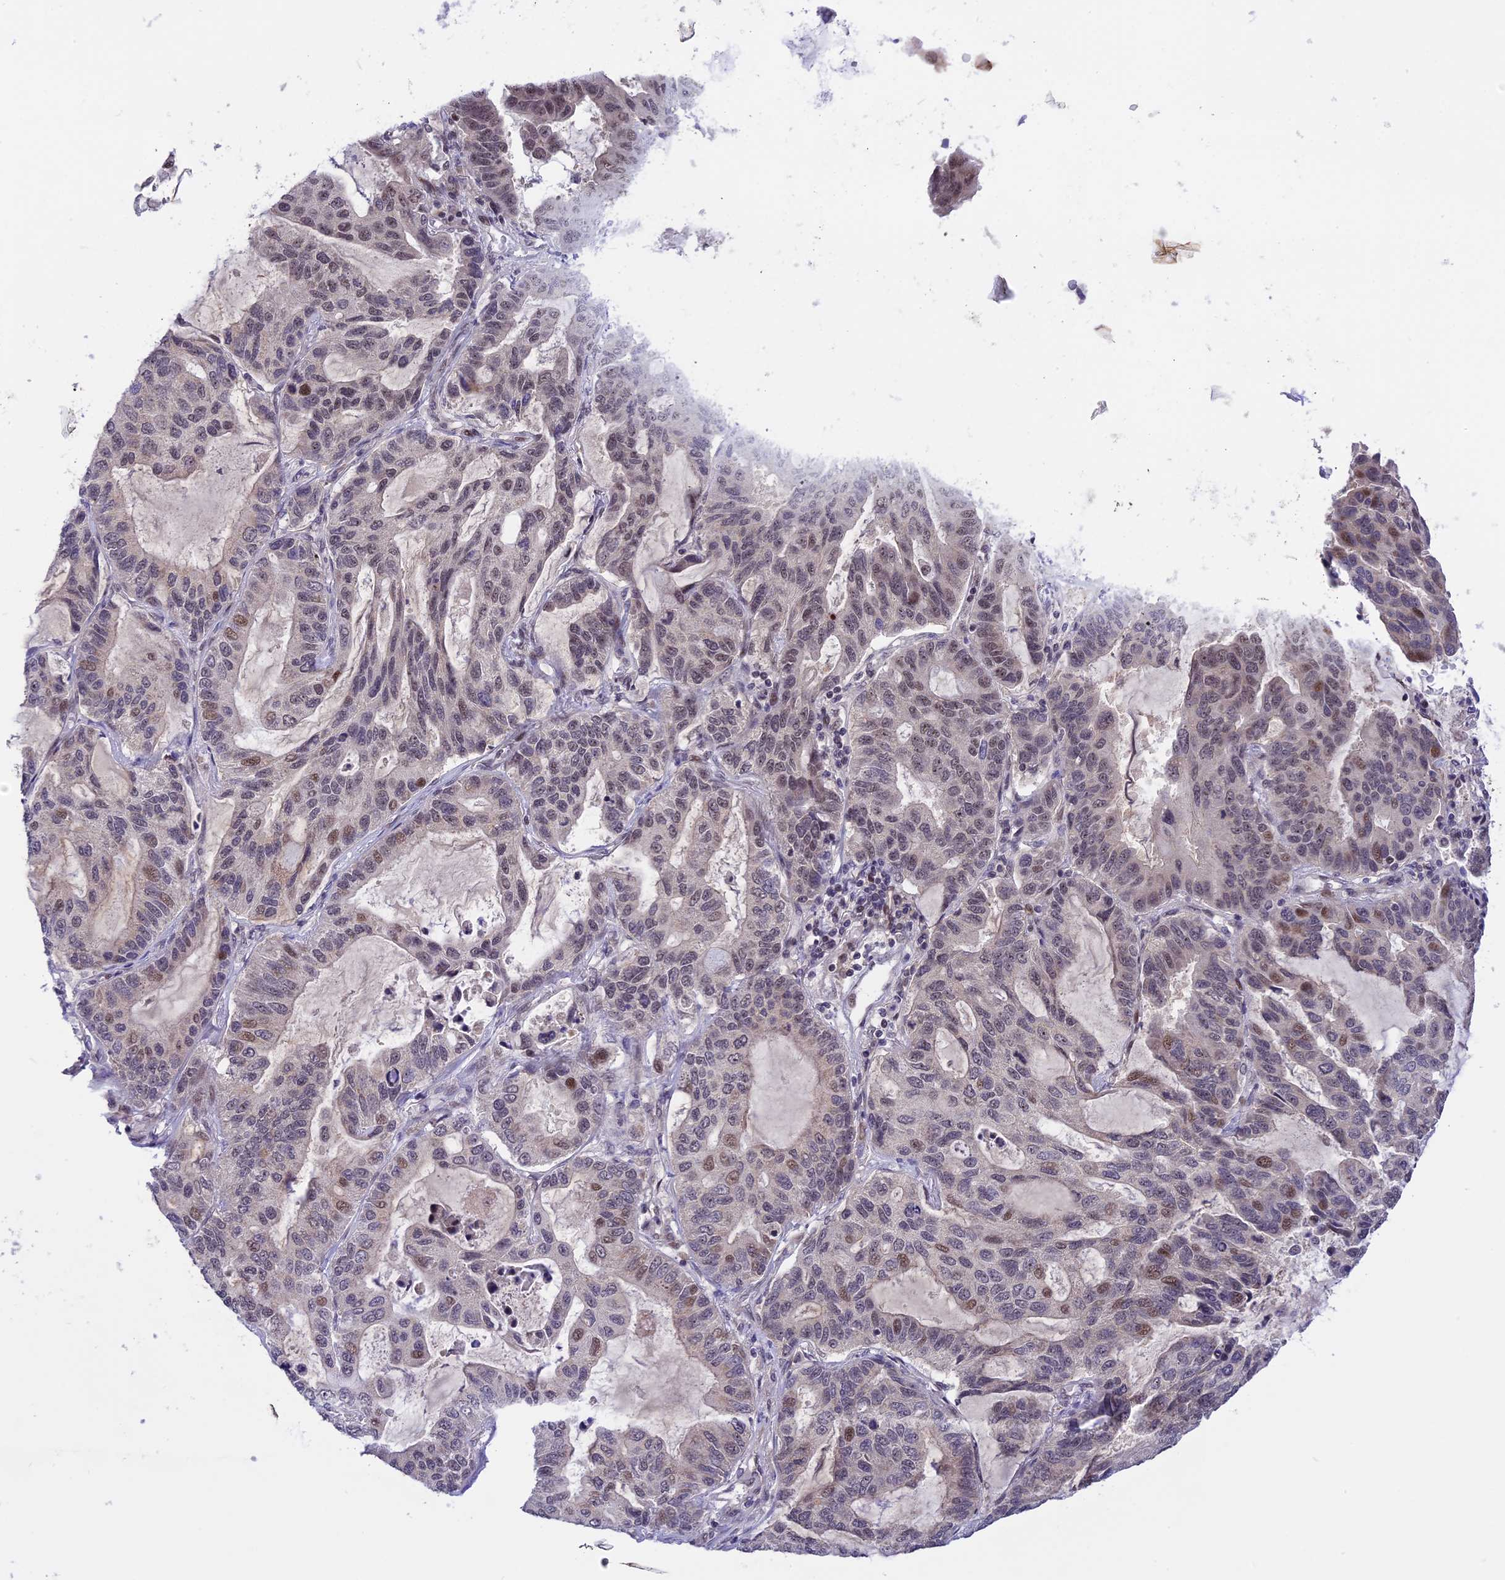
{"staining": {"intensity": "moderate", "quantity": "<25%", "location": "cytoplasmic/membranous,nuclear"}, "tissue": "lung cancer", "cell_type": "Tumor cells", "image_type": "cancer", "snomed": [{"axis": "morphology", "description": "Adenocarcinoma, NOS"}, {"axis": "topography", "description": "Lung"}], "caption": "Moderate cytoplasmic/membranous and nuclear protein expression is present in about <25% of tumor cells in lung cancer (adenocarcinoma).", "gene": "ZNF837", "patient": {"sex": "male", "age": 64}}